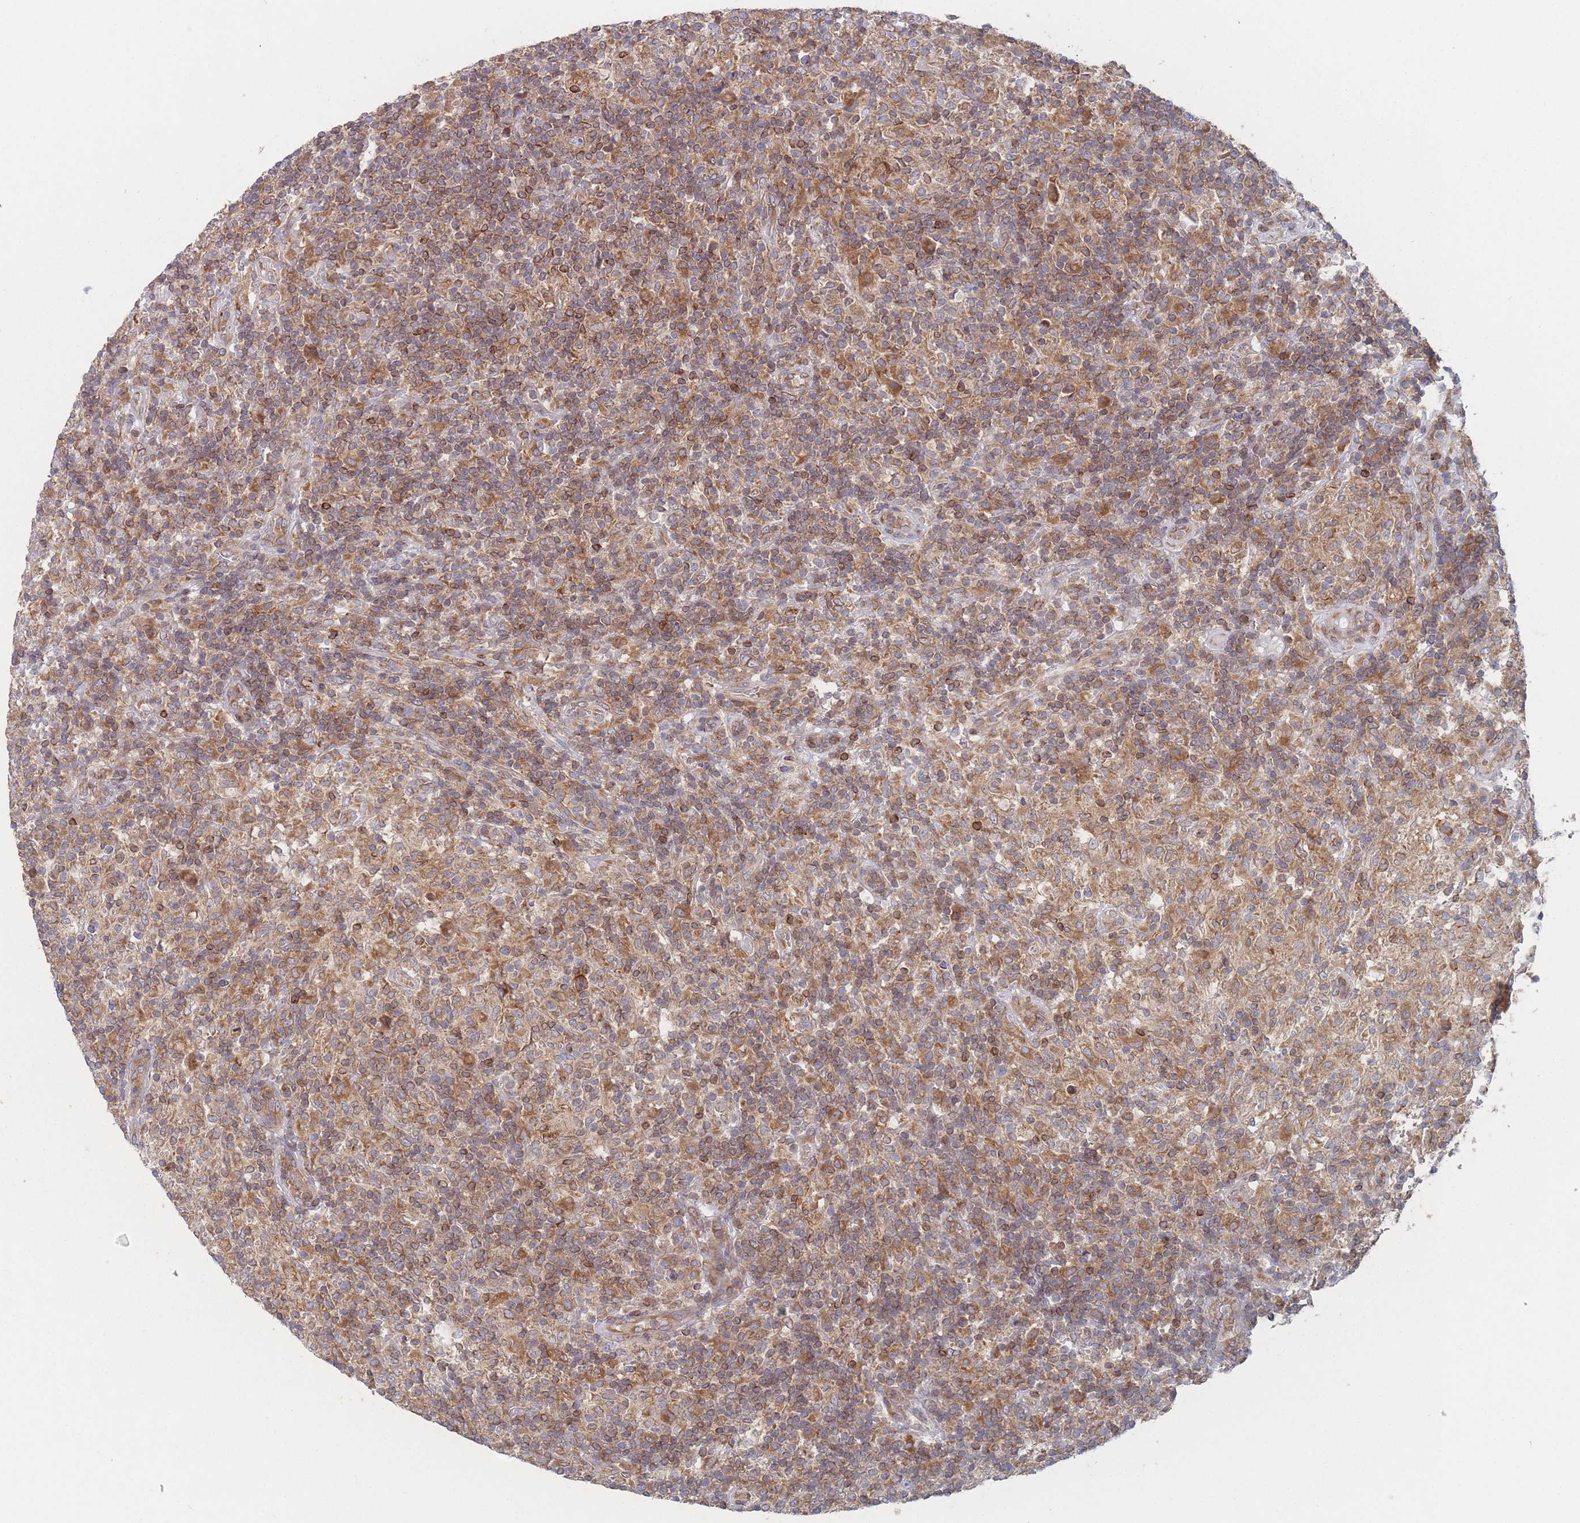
{"staining": {"intensity": "moderate", "quantity": ">75%", "location": "cytoplasmic/membranous"}, "tissue": "lymphoma", "cell_type": "Tumor cells", "image_type": "cancer", "snomed": [{"axis": "morphology", "description": "Hodgkin's disease, NOS"}, {"axis": "topography", "description": "Lymph node"}], "caption": "Immunohistochemistry (IHC) of Hodgkin's disease displays medium levels of moderate cytoplasmic/membranous expression in about >75% of tumor cells. The staining was performed using DAB, with brown indicating positive protein expression. Nuclei are stained blue with hematoxylin.", "gene": "KDSR", "patient": {"sex": "male", "age": 70}}